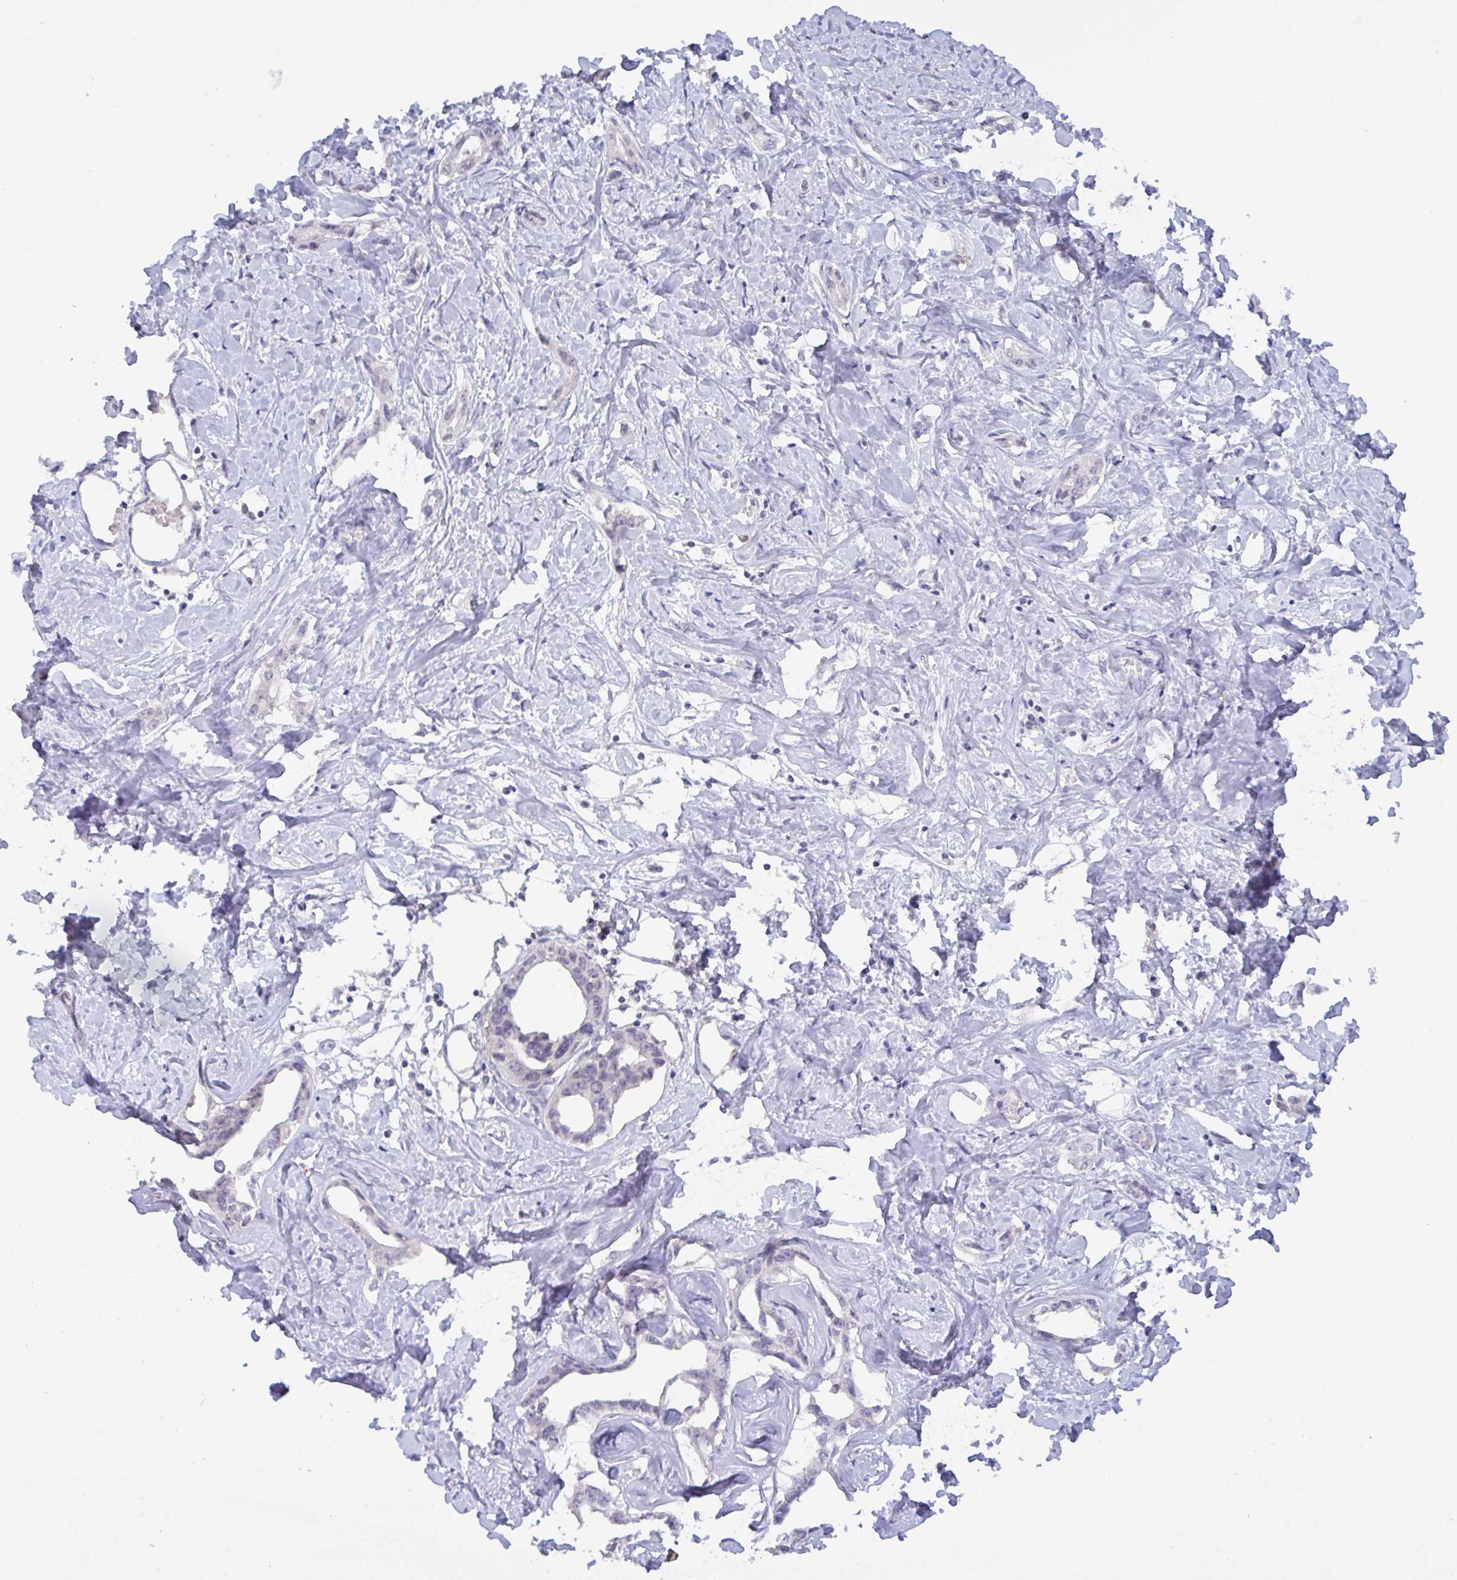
{"staining": {"intensity": "negative", "quantity": "none", "location": "none"}, "tissue": "liver cancer", "cell_type": "Tumor cells", "image_type": "cancer", "snomed": [{"axis": "morphology", "description": "Cholangiocarcinoma"}, {"axis": "topography", "description": "Liver"}], "caption": "Tumor cells are negative for brown protein staining in liver cholangiocarcinoma.", "gene": "SERPINB13", "patient": {"sex": "male", "age": 59}}